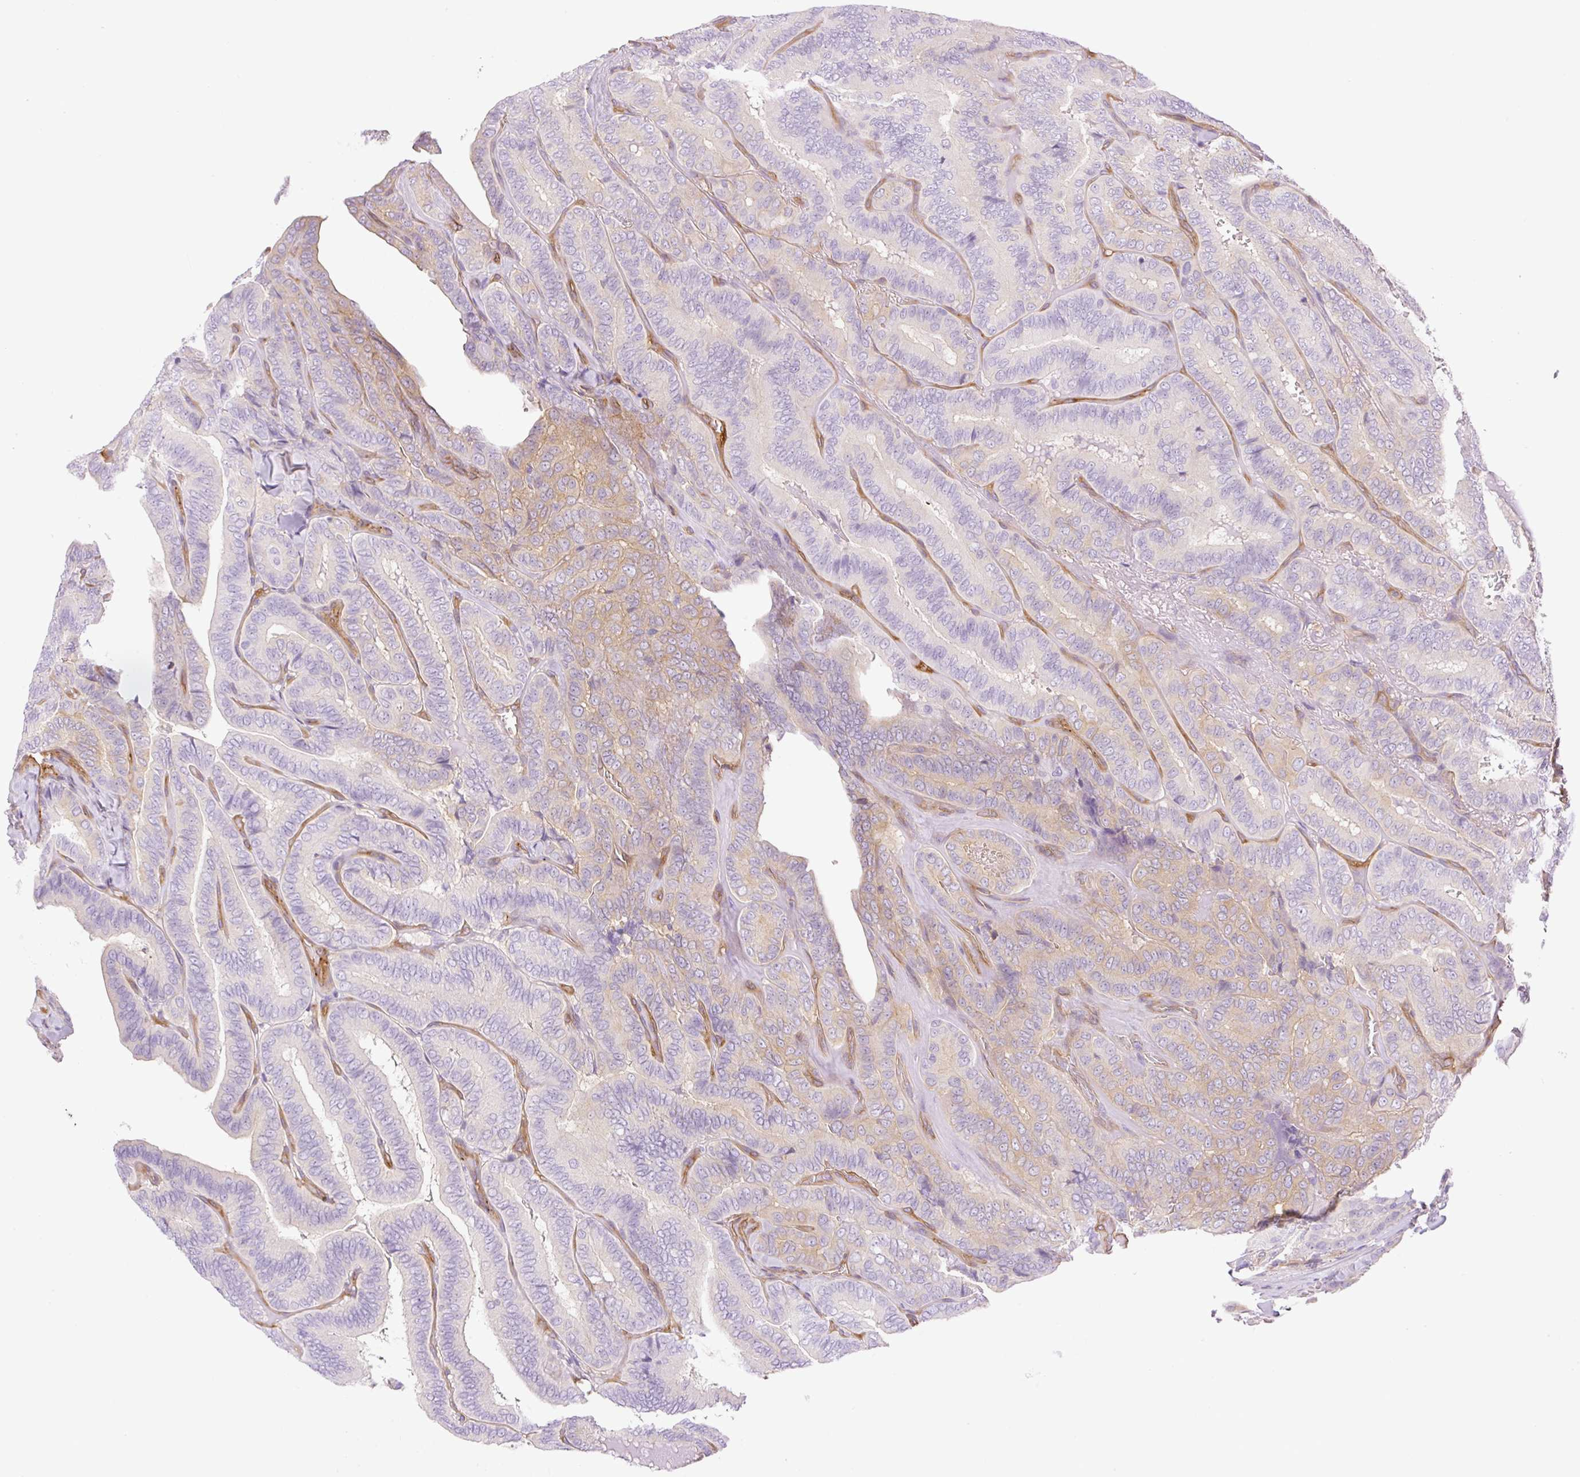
{"staining": {"intensity": "weak", "quantity": "25%-75%", "location": "cytoplasmic/membranous"}, "tissue": "thyroid cancer", "cell_type": "Tumor cells", "image_type": "cancer", "snomed": [{"axis": "morphology", "description": "Papillary adenocarcinoma, NOS"}, {"axis": "topography", "description": "Thyroid gland"}], "caption": "This micrograph exhibits immunohistochemistry (IHC) staining of human thyroid cancer, with low weak cytoplasmic/membranous positivity in about 25%-75% of tumor cells.", "gene": "EHD3", "patient": {"sex": "male", "age": 61}}